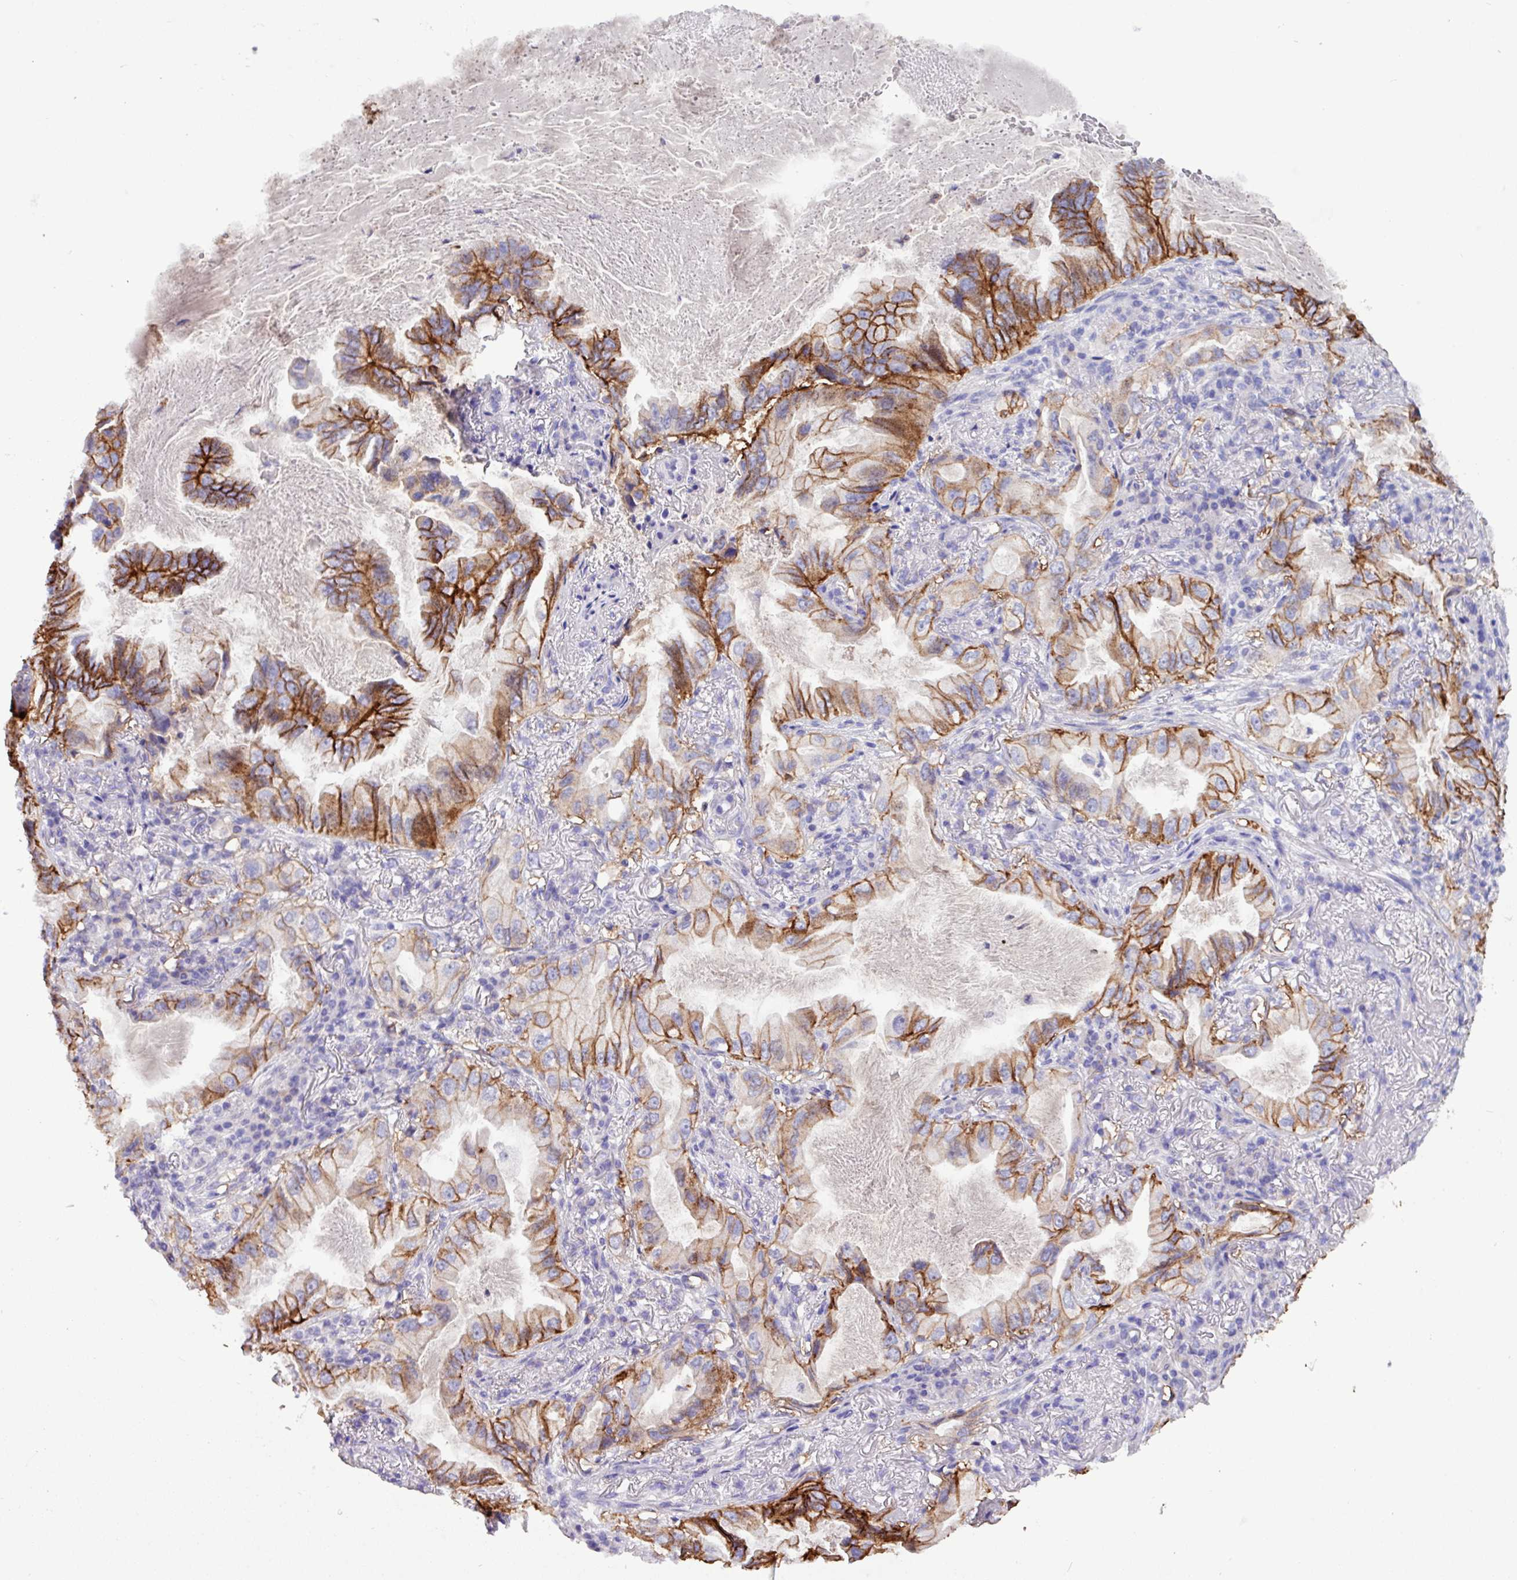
{"staining": {"intensity": "strong", "quantity": ">75%", "location": "cytoplasmic/membranous"}, "tissue": "lung cancer", "cell_type": "Tumor cells", "image_type": "cancer", "snomed": [{"axis": "morphology", "description": "Adenocarcinoma, NOS"}, {"axis": "topography", "description": "Lung"}], "caption": "About >75% of tumor cells in human lung adenocarcinoma demonstrate strong cytoplasmic/membranous protein expression as visualized by brown immunohistochemical staining.", "gene": "EPCAM", "patient": {"sex": "female", "age": 69}}